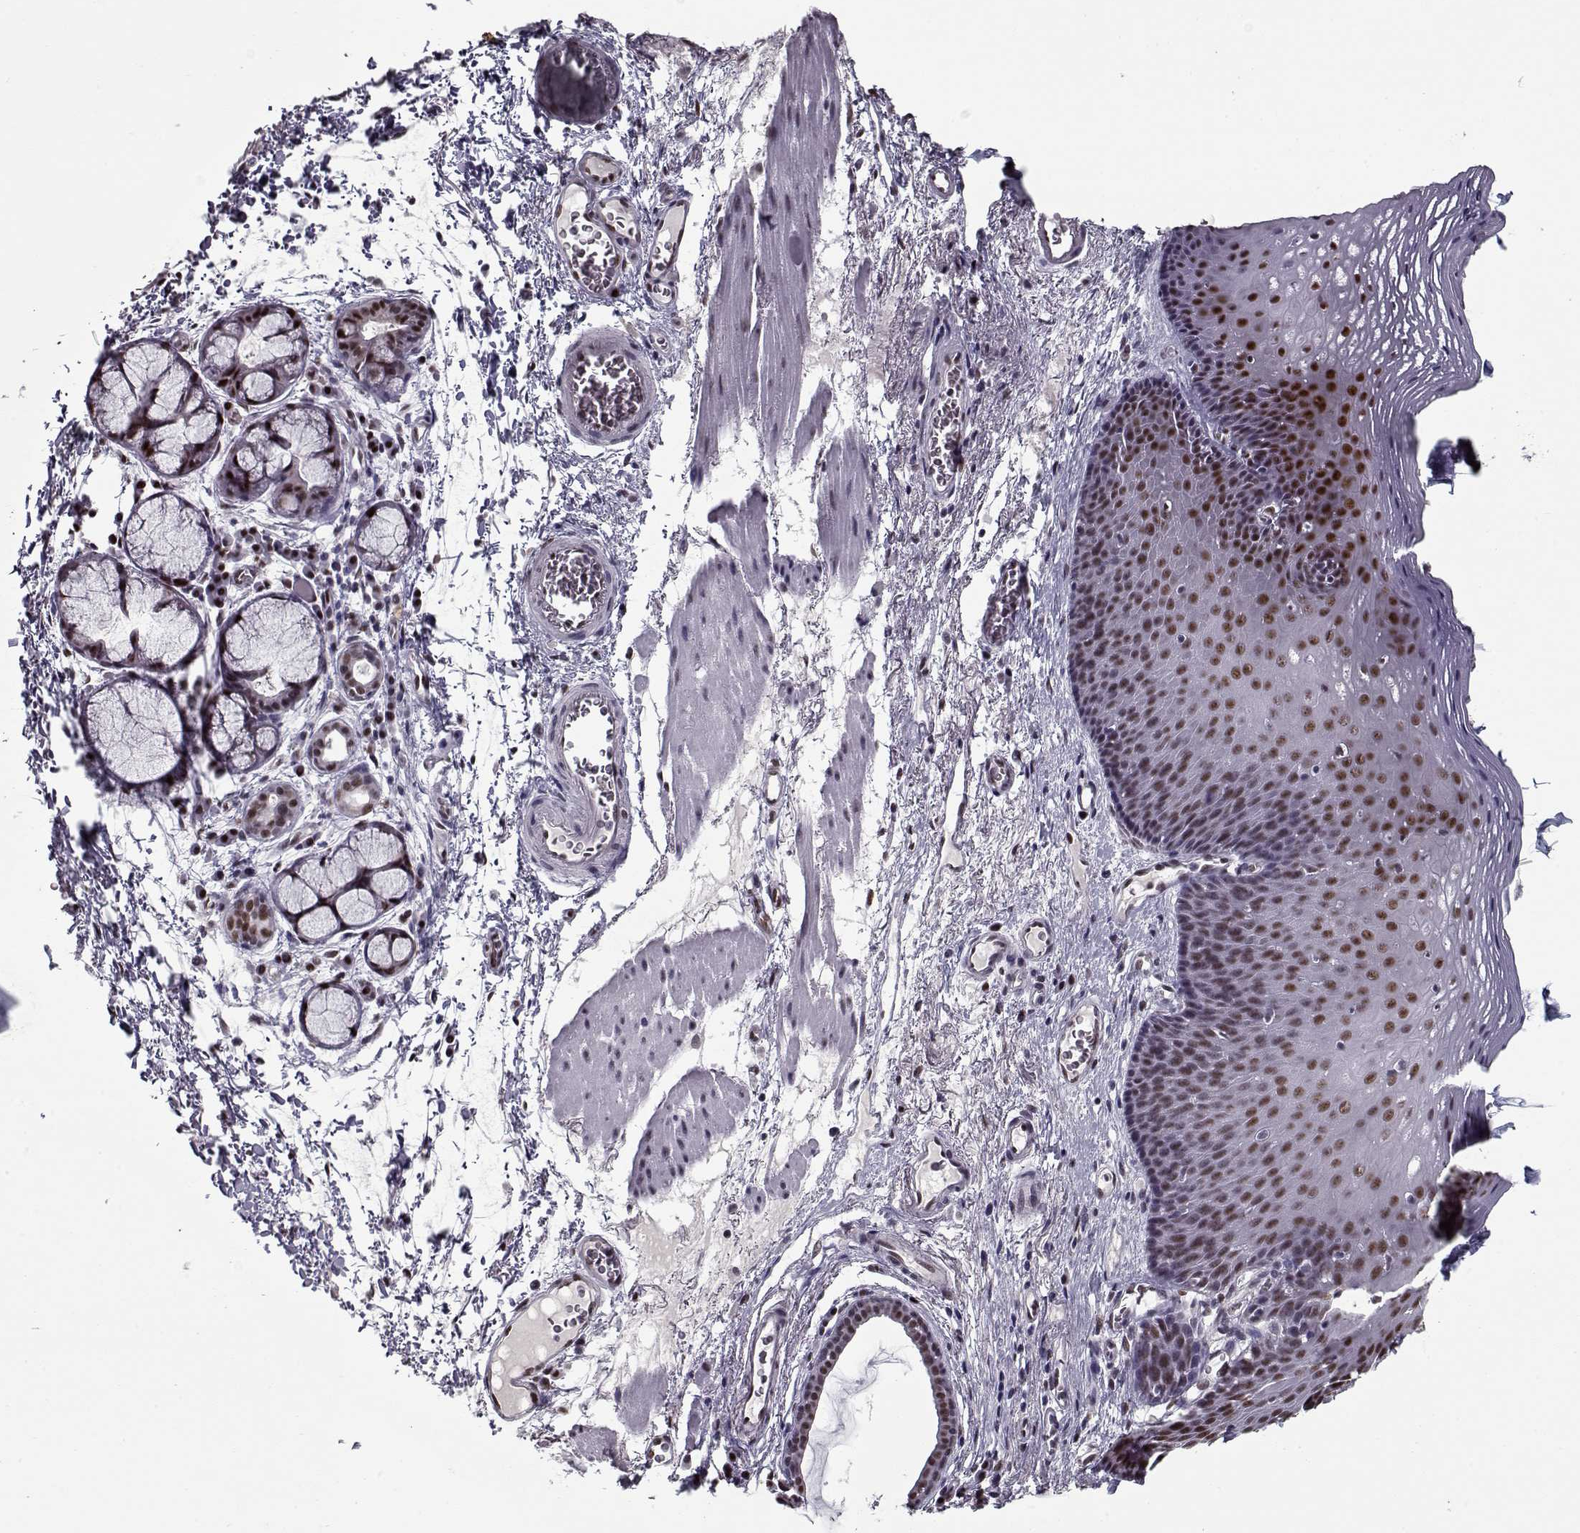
{"staining": {"intensity": "moderate", "quantity": "<25%", "location": "nuclear"}, "tissue": "esophagus", "cell_type": "Squamous epithelial cells", "image_type": "normal", "snomed": [{"axis": "morphology", "description": "Normal tissue, NOS"}, {"axis": "topography", "description": "Esophagus"}], "caption": "Squamous epithelial cells reveal moderate nuclear expression in approximately <25% of cells in benign esophagus.", "gene": "PRMT1", "patient": {"sex": "male", "age": 76}}